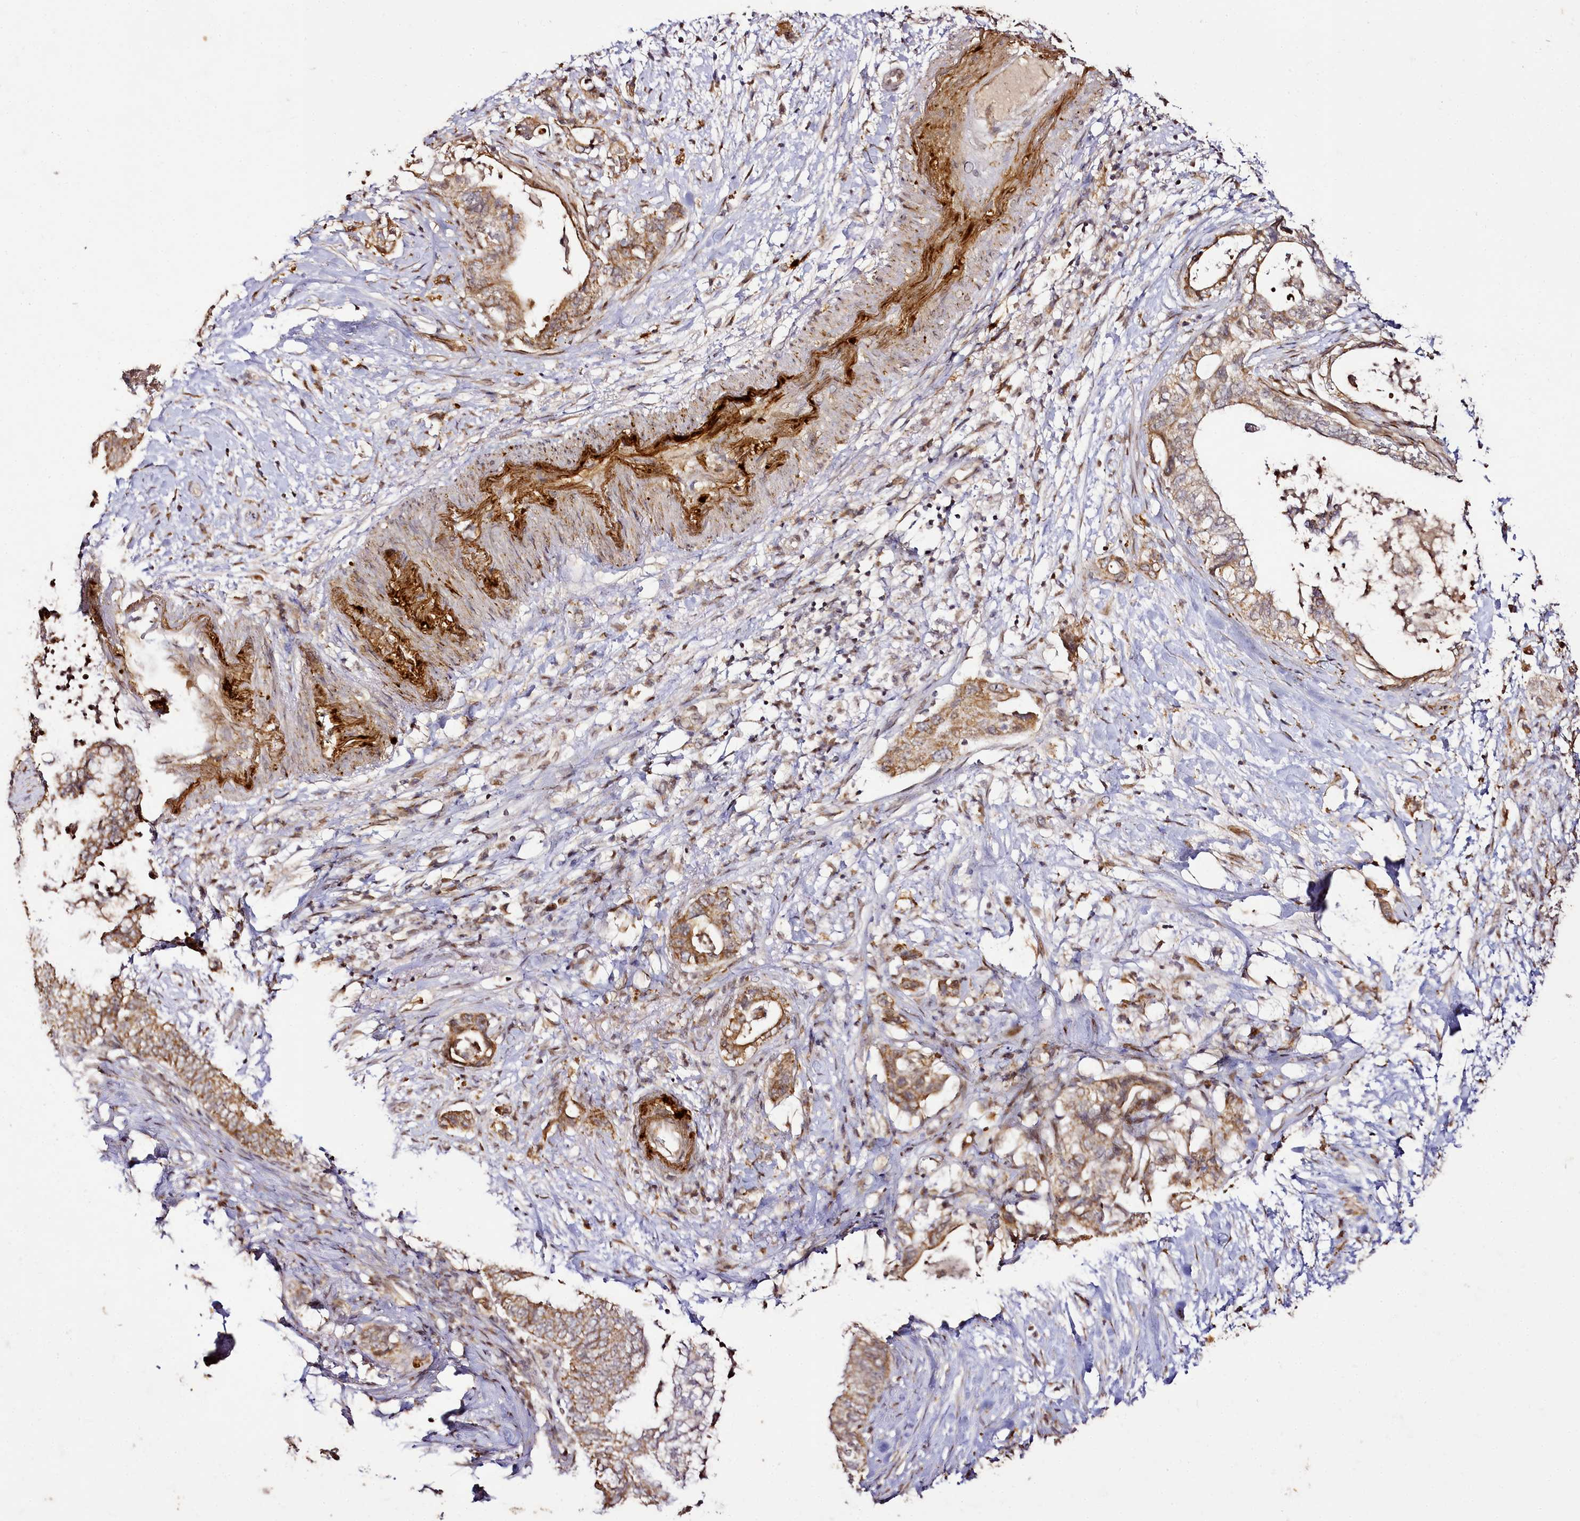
{"staining": {"intensity": "moderate", "quantity": ">75%", "location": "cytoplasmic/membranous"}, "tissue": "pancreatic cancer", "cell_type": "Tumor cells", "image_type": "cancer", "snomed": [{"axis": "morphology", "description": "Adenocarcinoma, NOS"}, {"axis": "topography", "description": "Pancreas"}], "caption": "Brown immunohistochemical staining in pancreatic adenocarcinoma demonstrates moderate cytoplasmic/membranous staining in about >75% of tumor cells.", "gene": "EDIL3", "patient": {"sex": "female", "age": 73}}